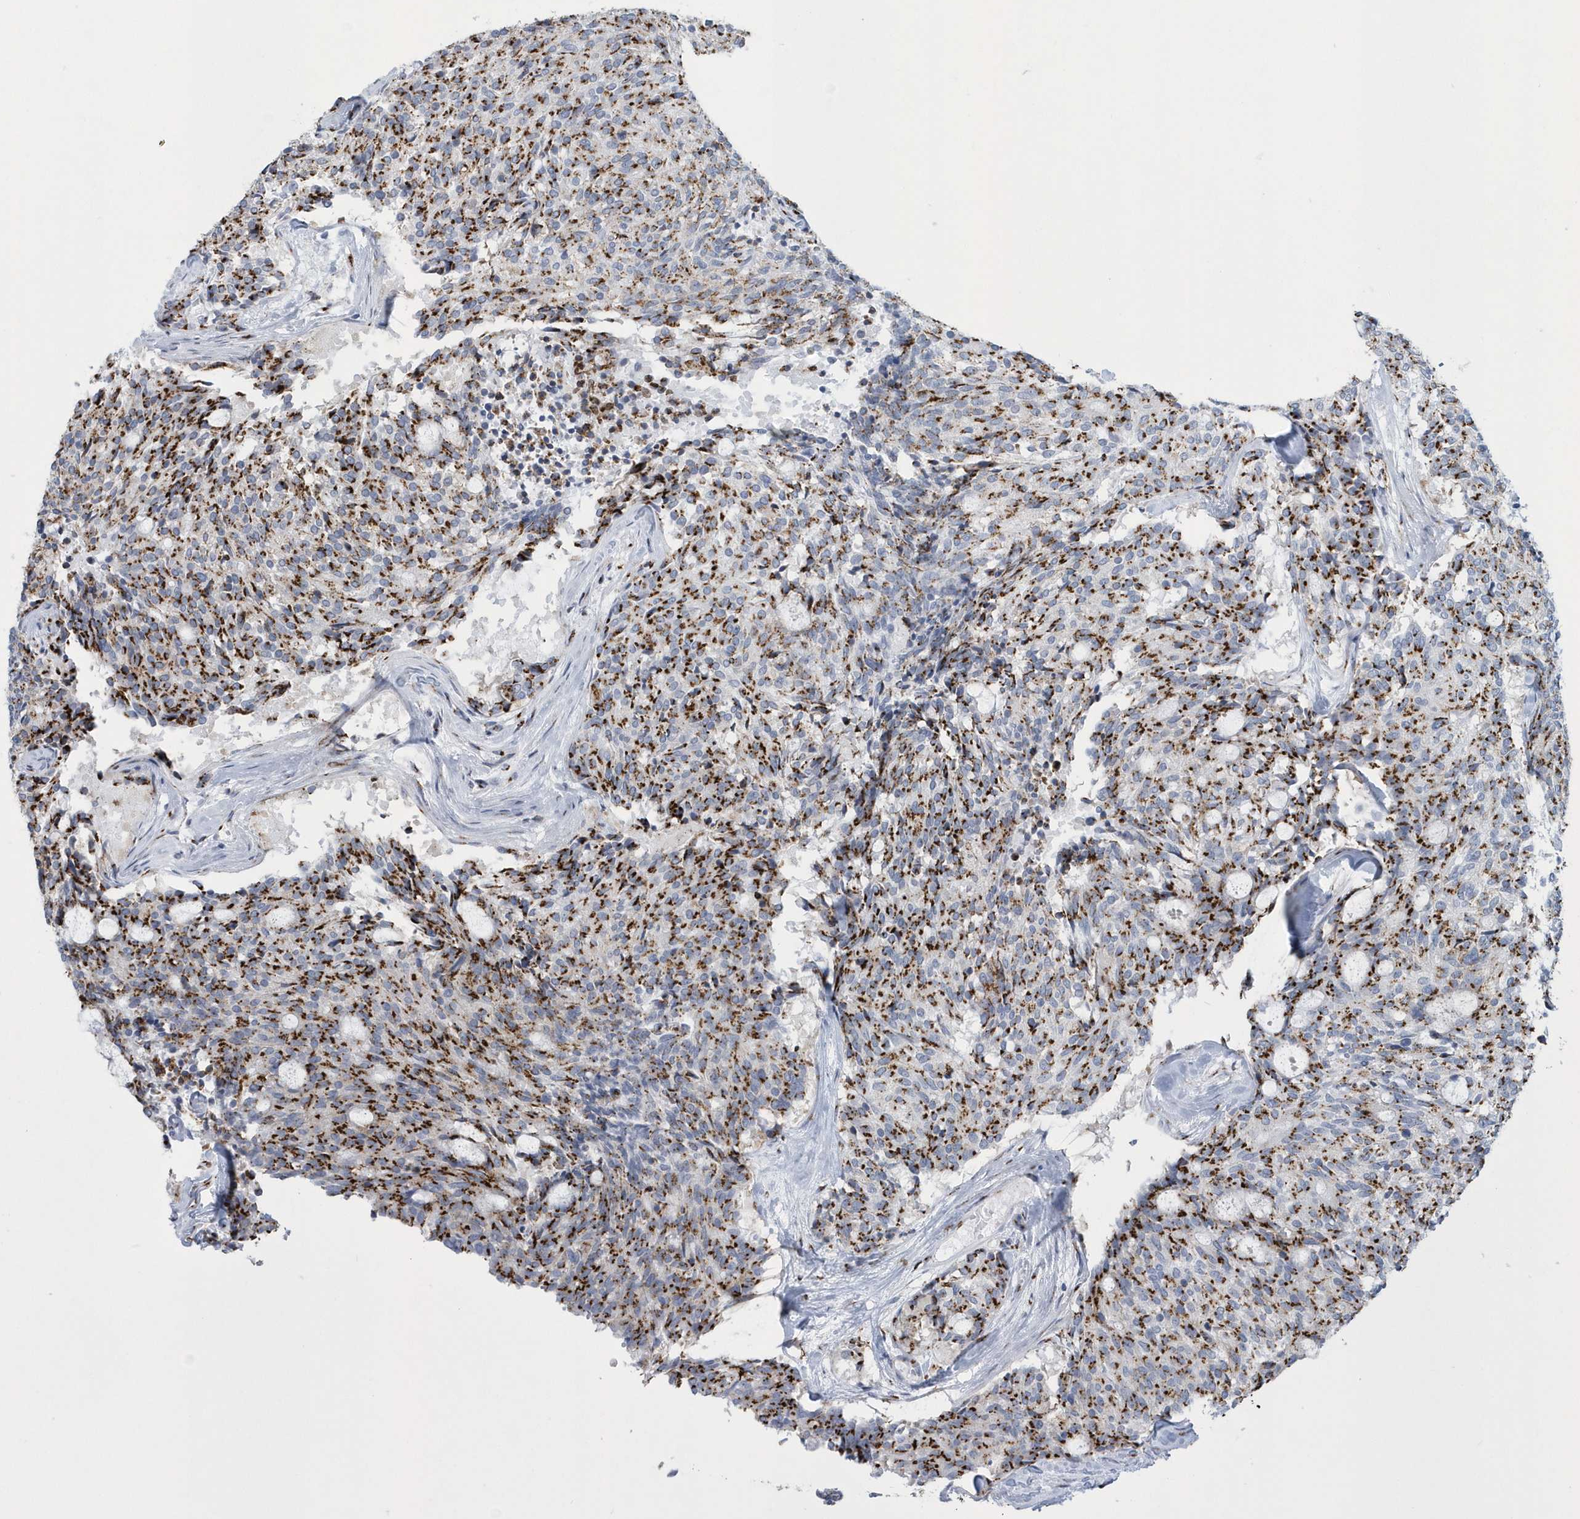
{"staining": {"intensity": "moderate", "quantity": ">75%", "location": "cytoplasmic/membranous"}, "tissue": "carcinoid", "cell_type": "Tumor cells", "image_type": "cancer", "snomed": [{"axis": "morphology", "description": "Carcinoid, malignant, NOS"}, {"axis": "topography", "description": "Pancreas"}], "caption": "Tumor cells show medium levels of moderate cytoplasmic/membranous staining in approximately >75% of cells in human carcinoid.", "gene": "SLX9", "patient": {"sex": "female", "age": 54}}